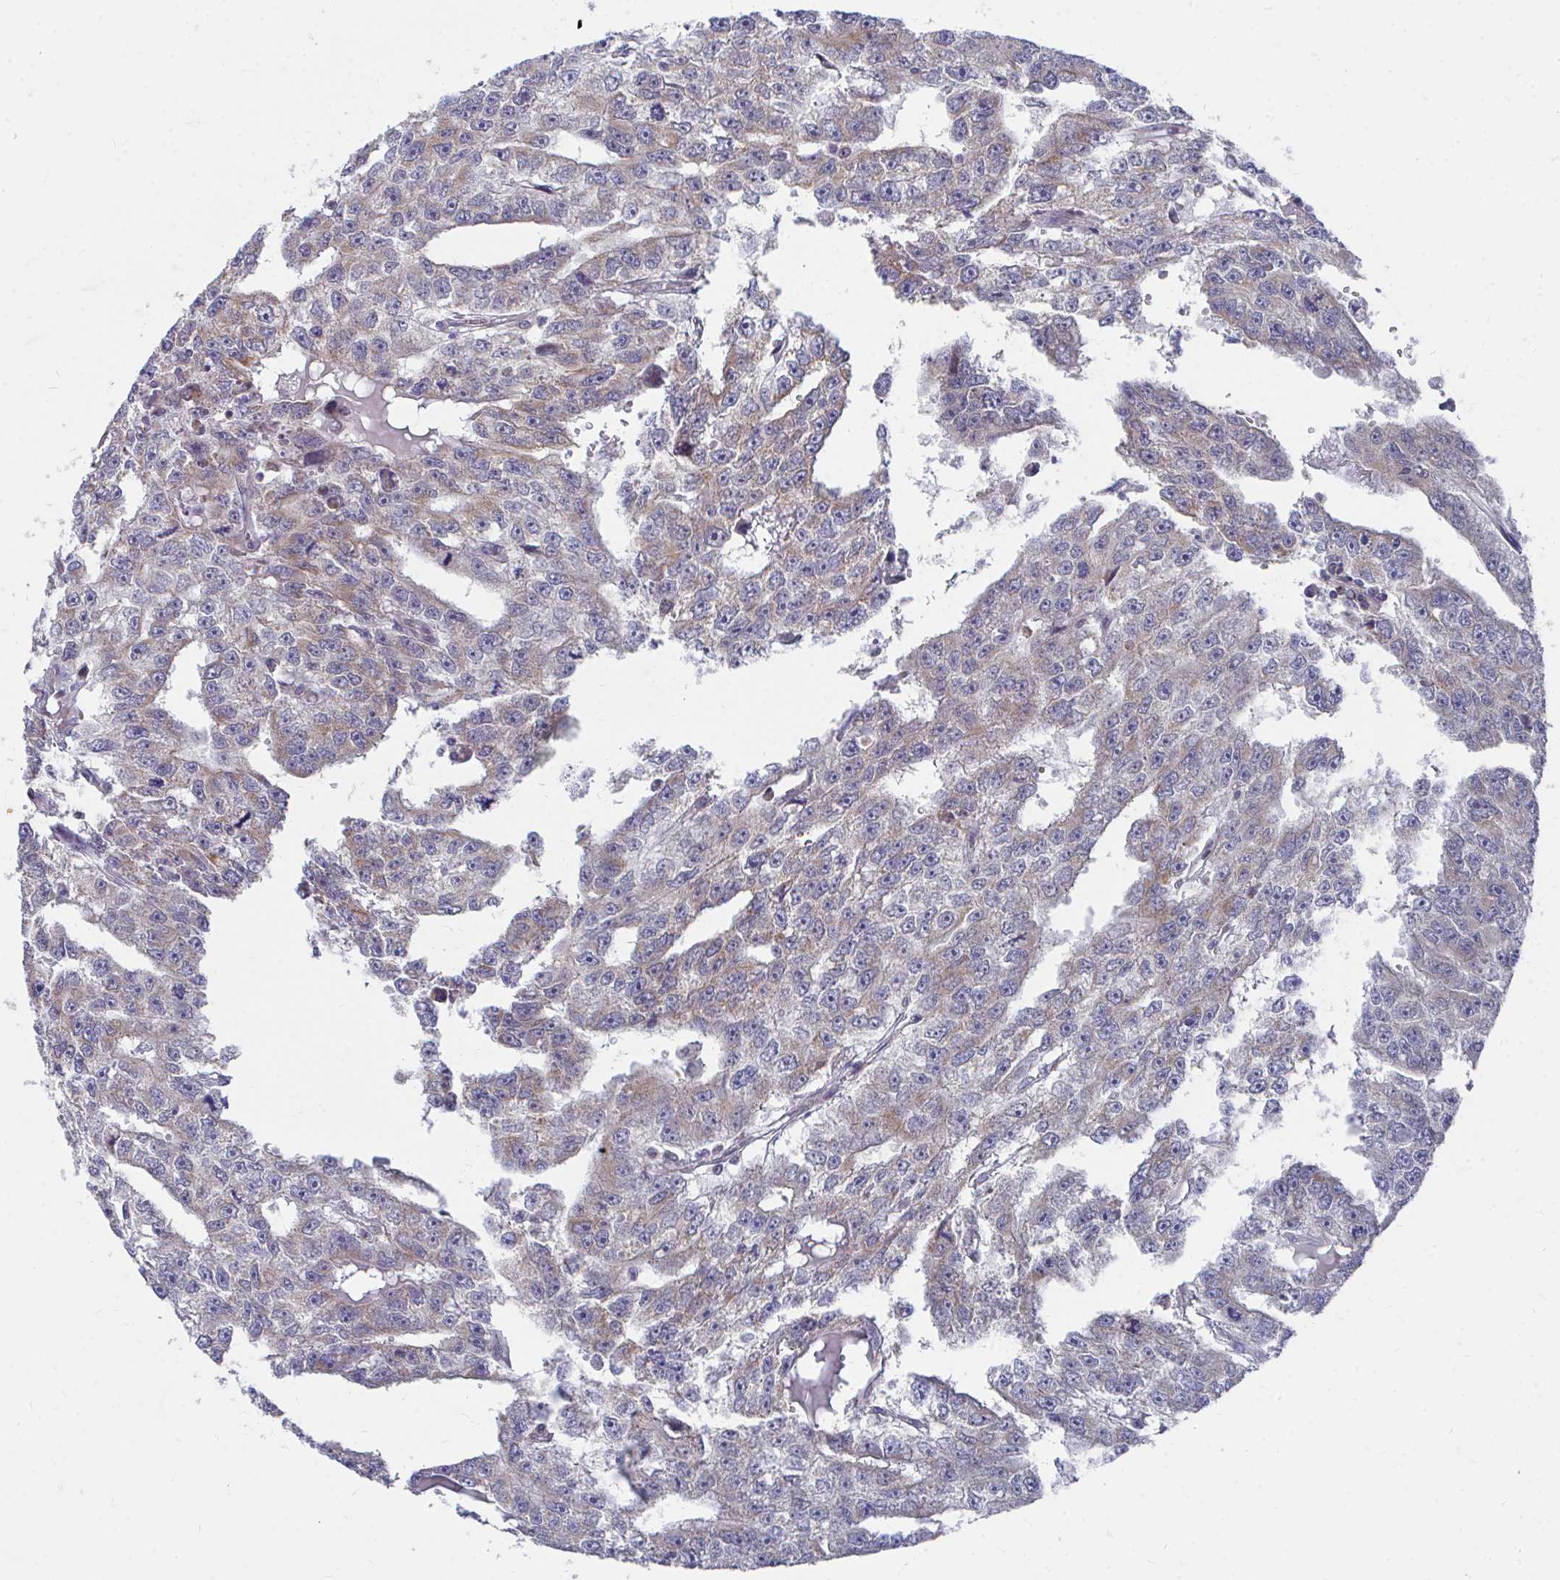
{"staining": {"intensity": "weak", "quantity": "<25%", "location": "cytoplasmic/membranous"}, "tissue": "testis cancer", "cell_type": "Tumor cells", "image_type": "cancer", "snomed": [{"axis": "morphology", "description": "Carcinoma, Embryonal, NOS"}, {"axis": "topography", "description": "Testis"}], "caption": "This image is of testis embryonal carcinoma stained with immunohistochemistry to label a protein in brown with the nuclei are counter-stained blue. There is no expression in tumor cells. (Stains: DAB immunohistochemistry with hematoxylin counter stain, Microscopy: brightfield microscopy at high magnification).", "gene": "PEX3", "patient": {"sex": "male", "age": 20}}